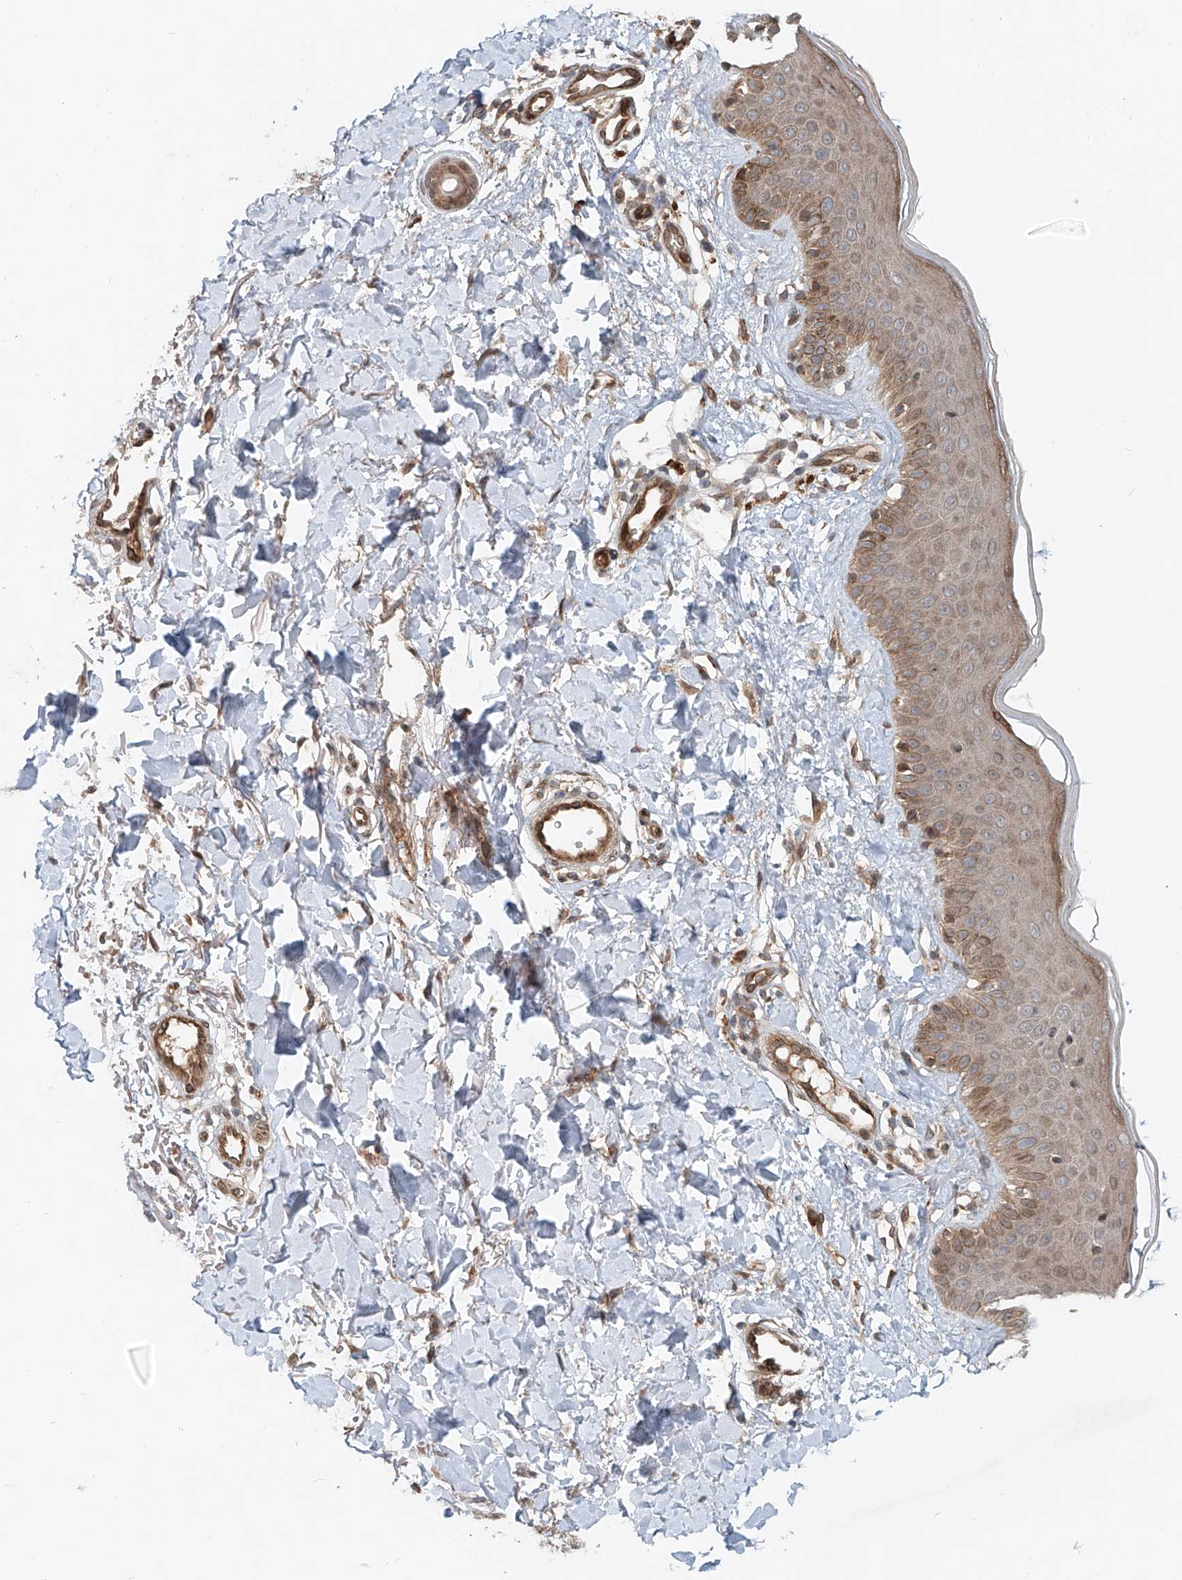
{"staining": {"intensity": "moderate", "quantity": ">75%", "location": "cytoplasmic/membranous"}, "tissue": "skin", "cell_type": "Fibroblasts", "image_type": "normal", "snomed": [{"axis": "morphology", "description": "Normal tissue, NOS"}, {"axis": "topography", "description": "Skin"}], "caption": "Fibroblasts demonstrate medium levels of moderate cytoplasmic/membranous staining in approximately >75% of cells in unremarkable human skin.", "gene": "SASH1", "patient": {"sex": "male", "age": 52}}